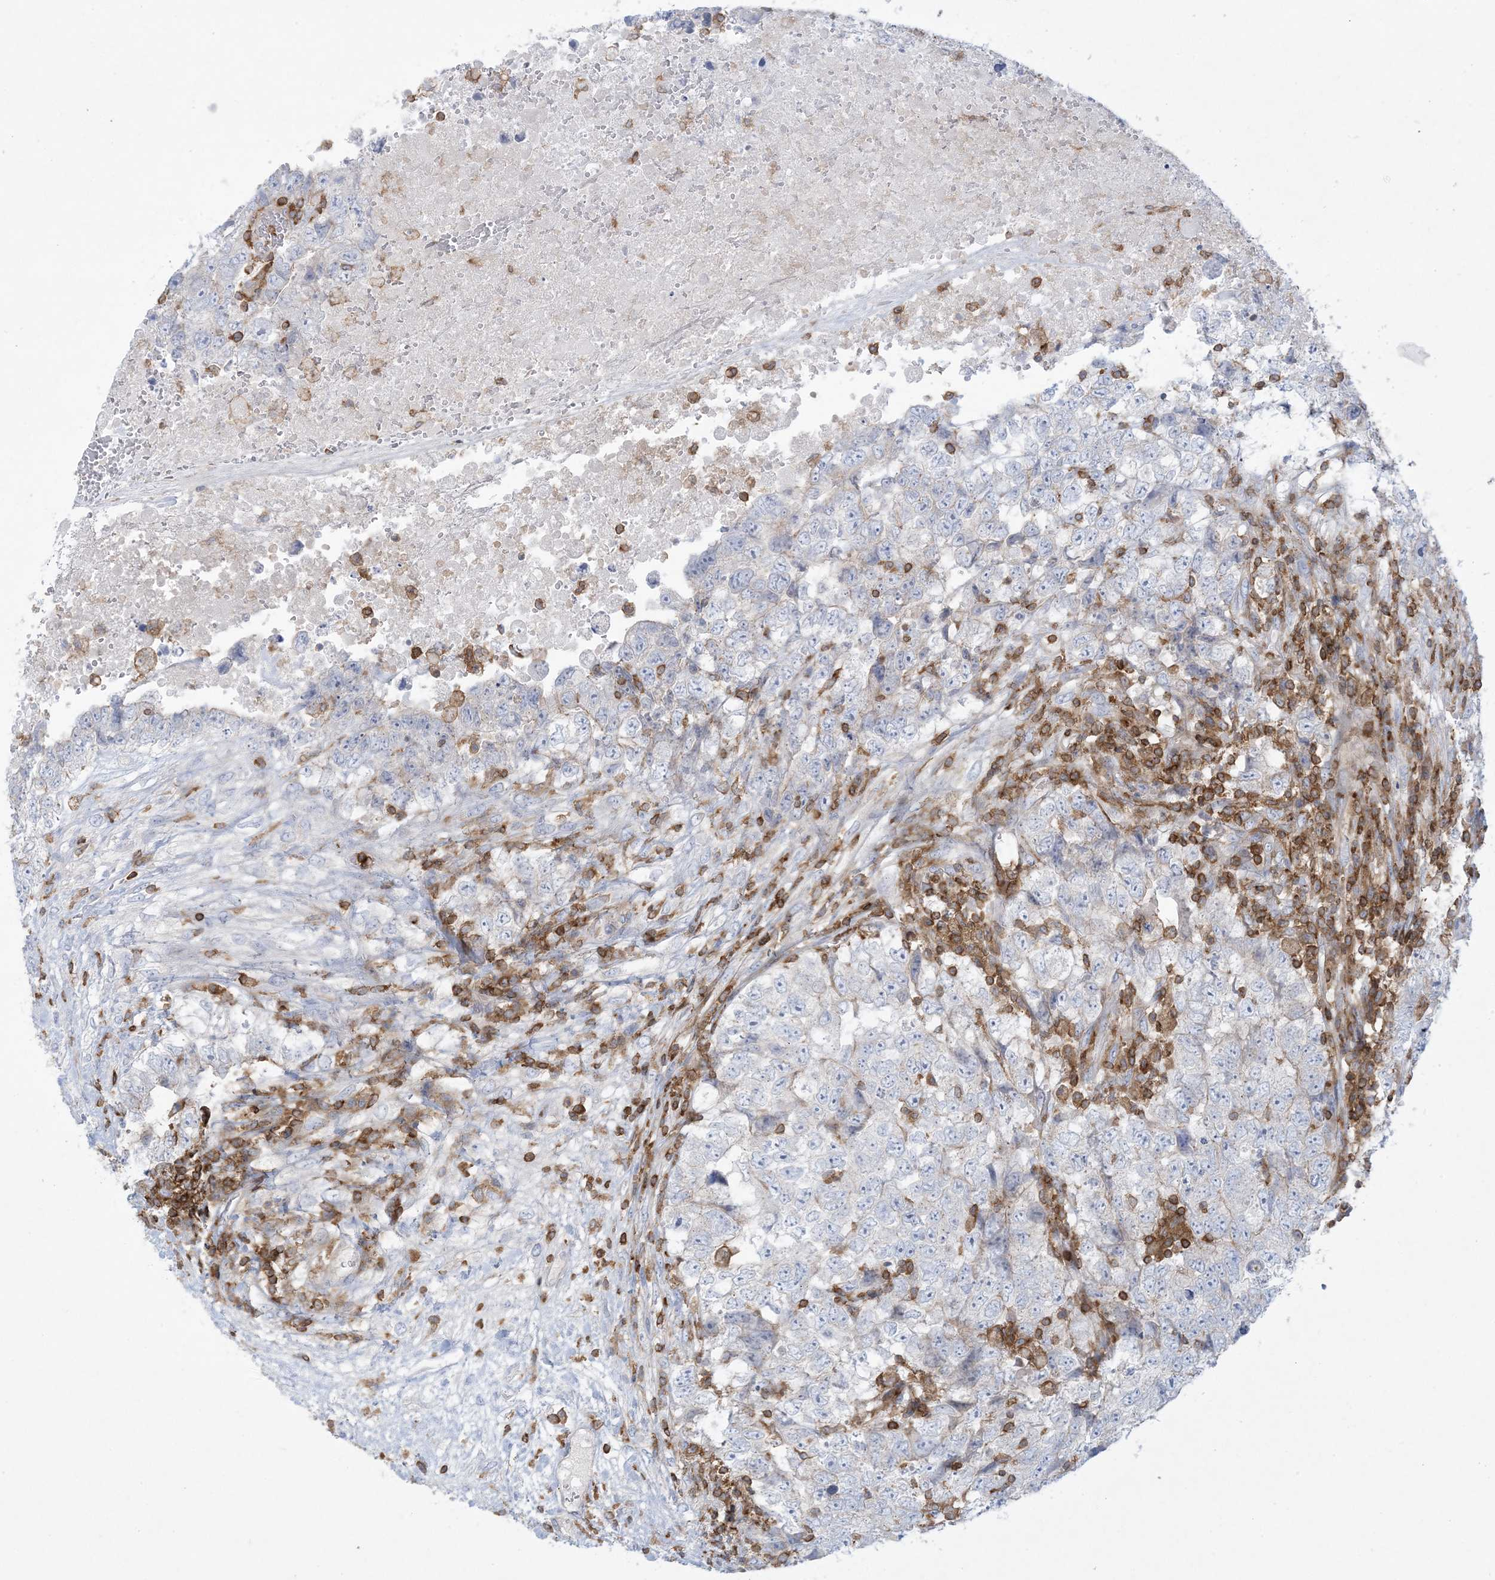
{"staining": {"intensity": "negative", "quantity": "none", "location": "none"}, "tissue": "testis cancer", "cell_type": "Tumor cells", "image_type": "cancer", "snomed": [{"axis": "morphology", "description": "Carcinoma, Embryonal, NOS"}, {"axis": "topography", "description": "Testis"}], "caption": "Image shows no significant protein staining in tumor cells of testis embryonal carcinoma.", "gene": "ARHGAP30", "patient": {"sex": "male", "age": 37}}